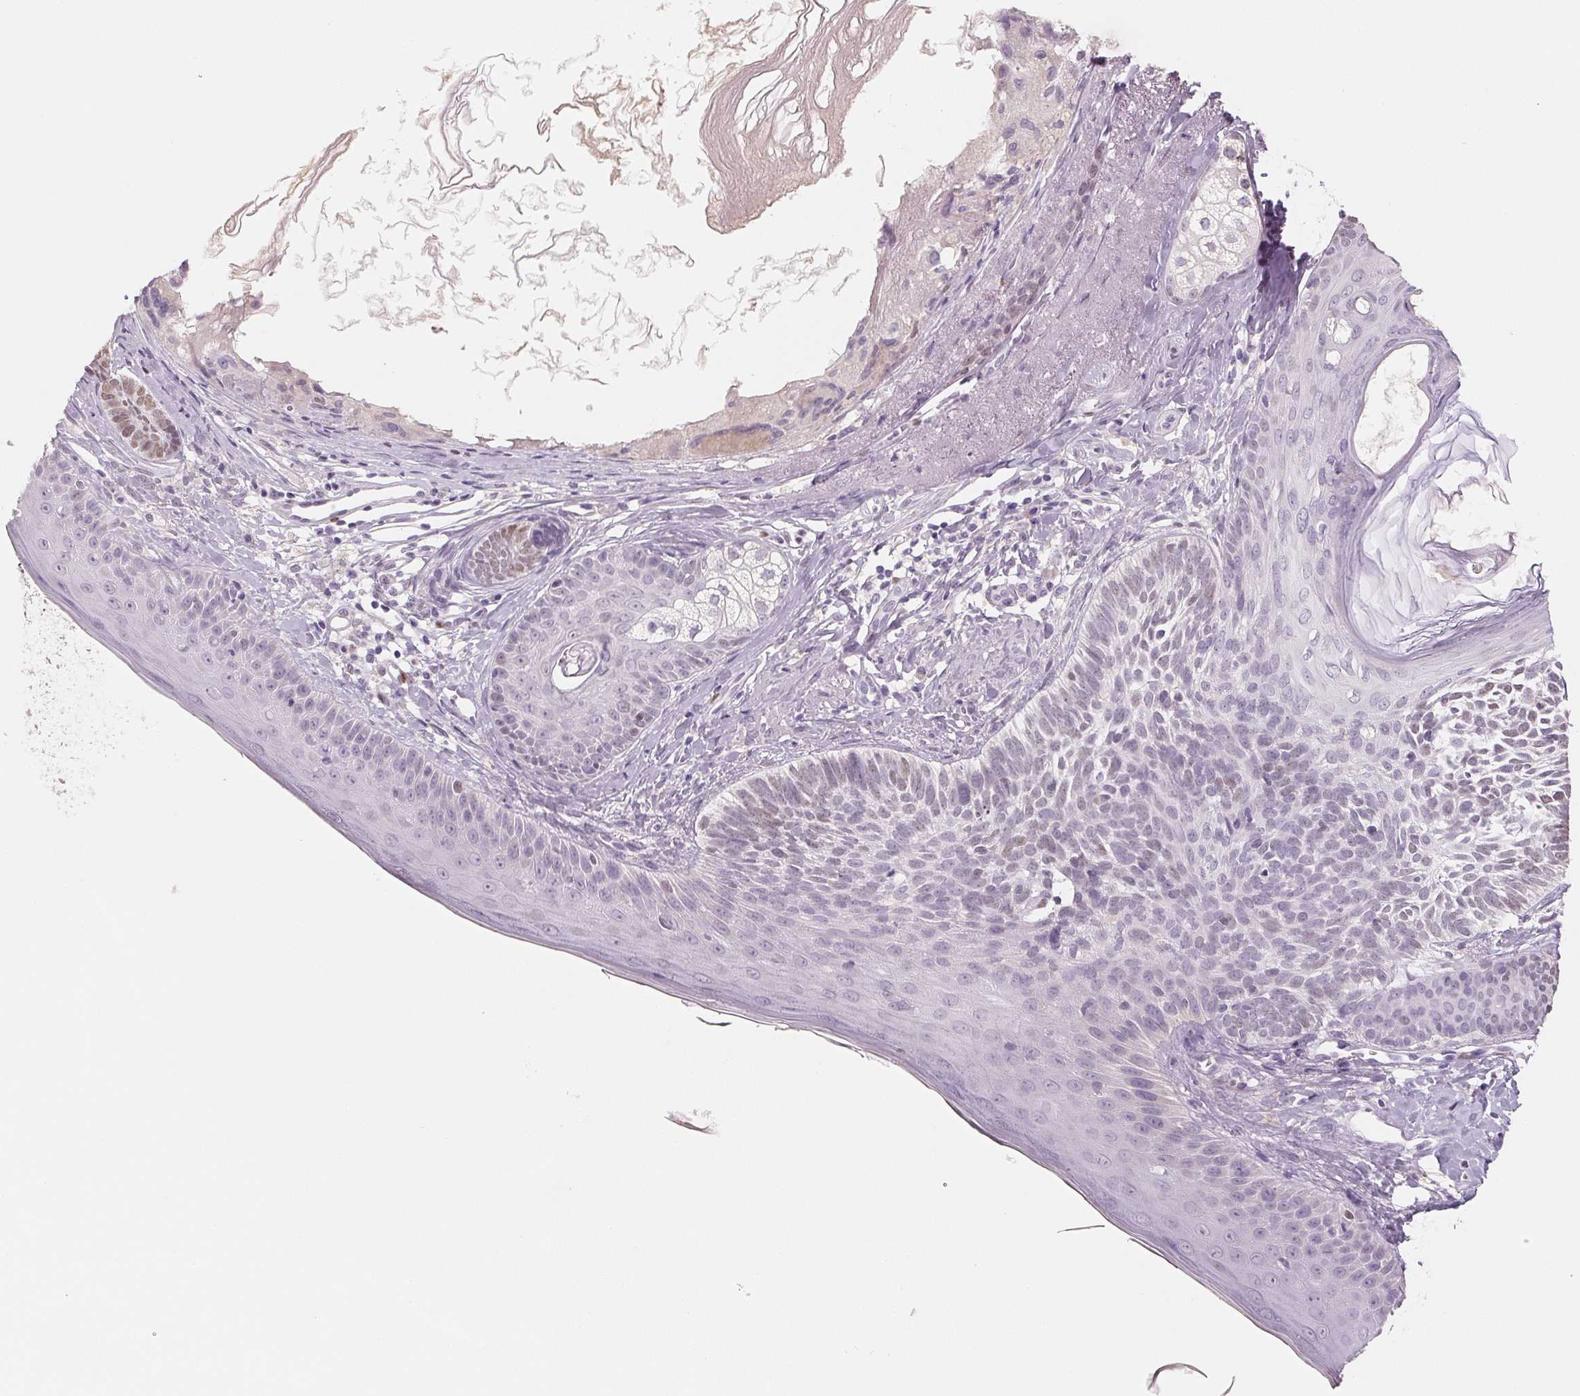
{"staining": {"intensity": "weak", "quantity": "<25%", "location": "nuclear"}, "tissue": "skin cancer", "cell_type": "Tumor cells", "image_type": "cancer", "snomed": [{"axis": "morphology", "description": "Basal cell carcinoma"}, {"axis": "topography", "description": "Skin"}], "caption": "IHC of basal cell carcinoma (skin) displays no staining in tumor cells. The staining is performed using DAB brown chromogen with nuclei counter-stained in using hematoxylin.", "gene": "SMARCD3", "patient": {"sex": "female", "age": 74}}